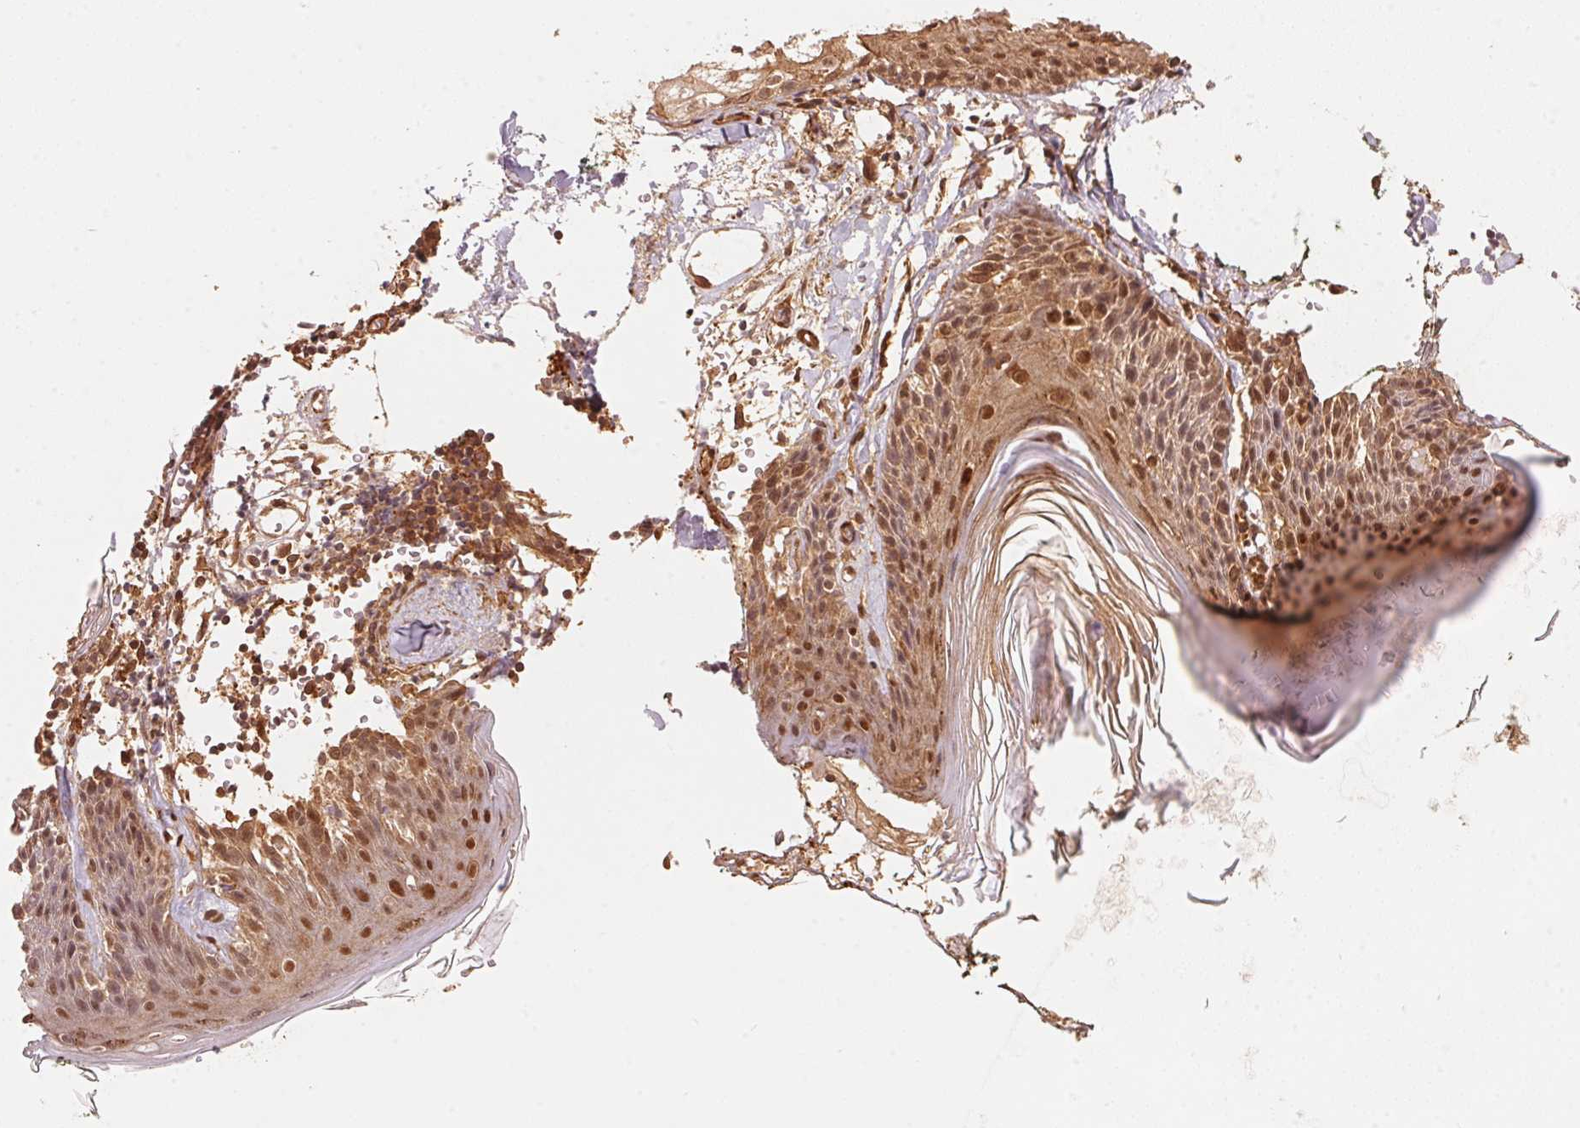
{"staining": {"intensity": "moderate", "quantity": "<25%", "location": "cytoplasmic/membranous,nuclear"}, "tissue": "skin", "cell_type": "Fibroblasts", "image_type": "normal", "snomed": [{"axis": "morphology", "description": "Normal tissue, NOS"}, {"axis": "topography", "description": "Skin"}], "caption": "Immunohistochemistry histopathology image of unremarkable human skin stained for a protein (brown), which reveals low levels of moderate cytoplasmic/membranous,nuclear positivity in about <25% of fibroblasts.", "gene": "TNIP2", "patient": {"sex": "male", "age": 76}}